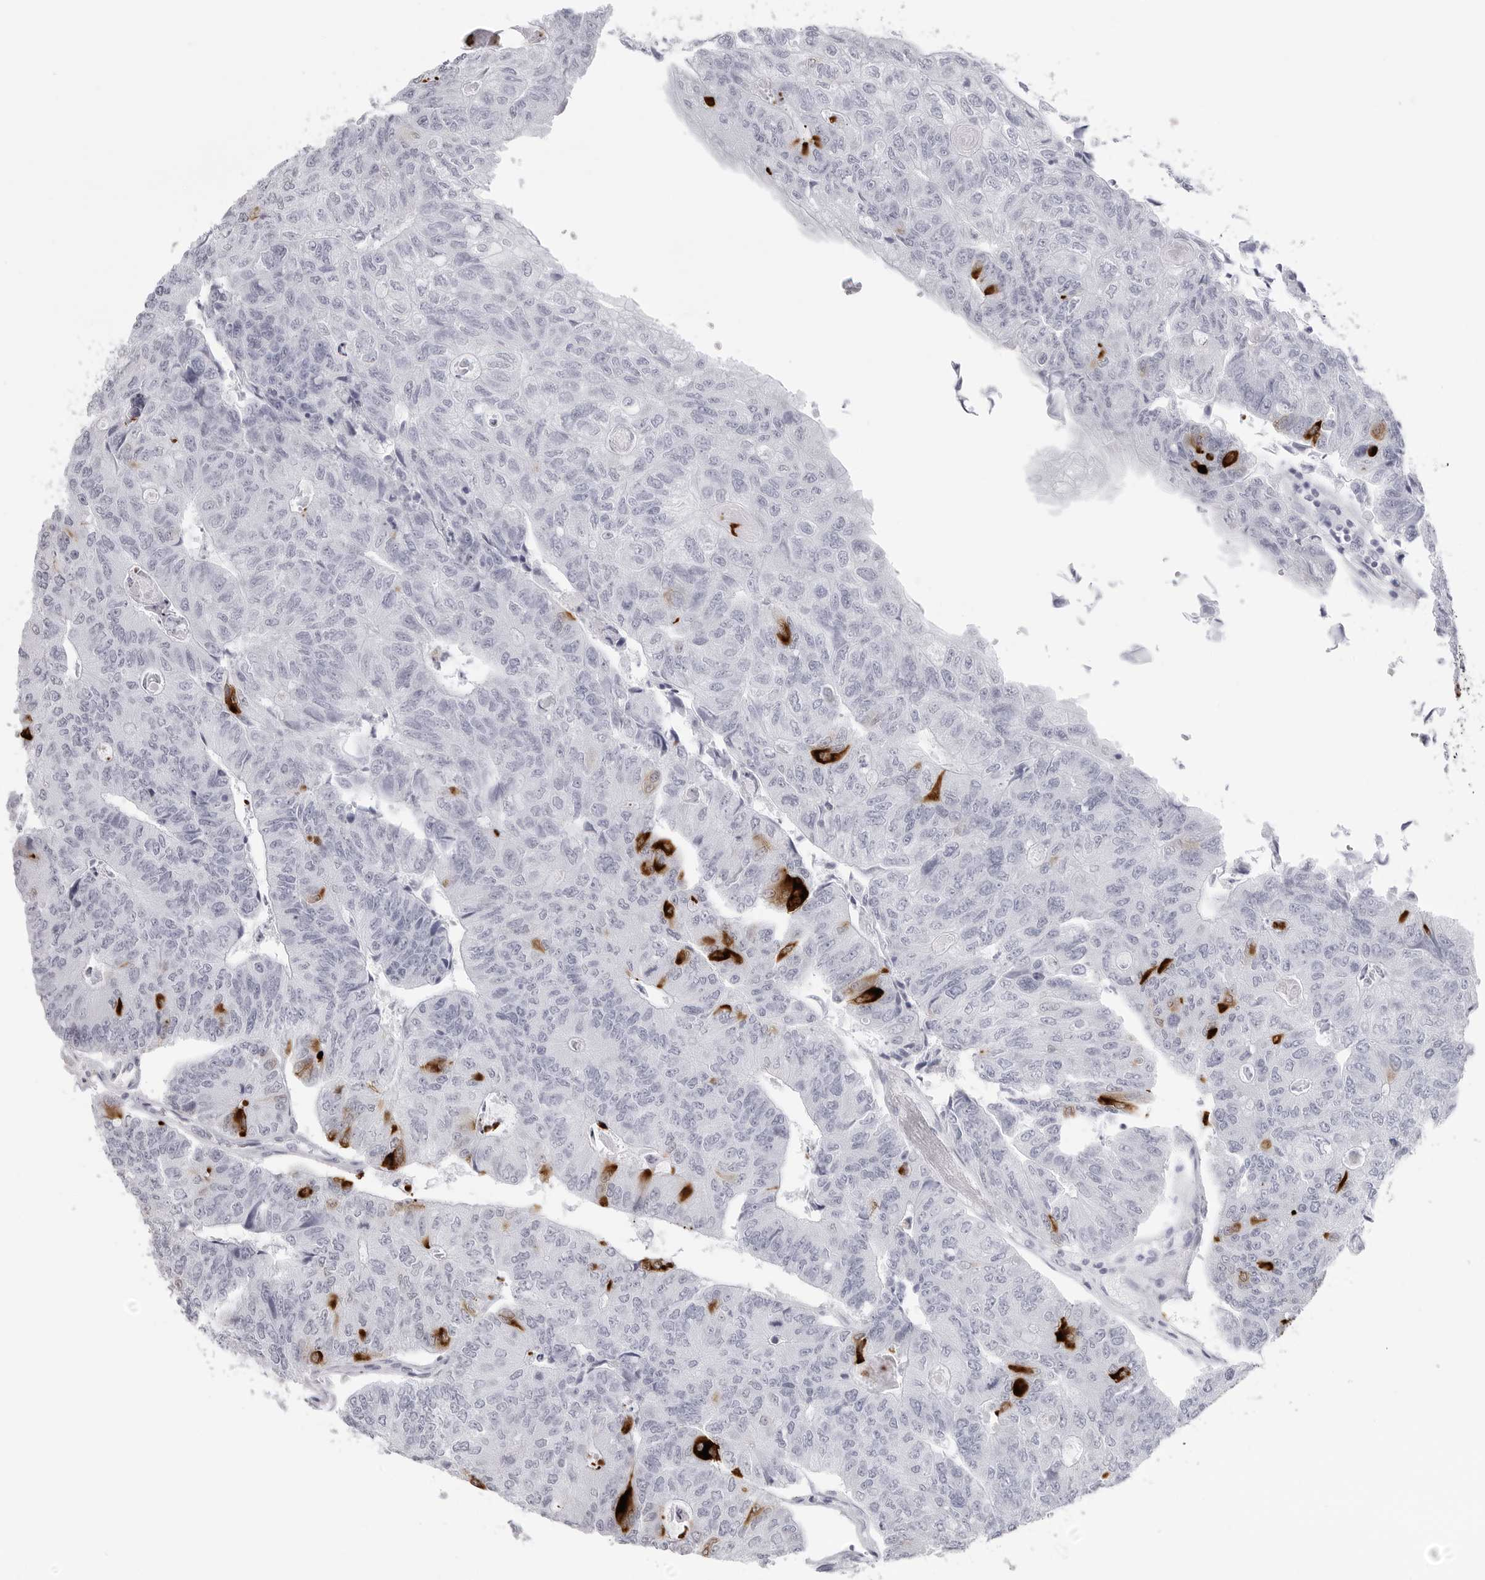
{"staining": {"intensity": "strong", "quantity": "<25%", "location": "cytoplasmic/membranous"}, "tissue": "colorectal cancer", "cell_type": "Tumor cells", "image_type": "cancer", "snomed": [{"axis": "morphology", "description": "Adenocarcinoma, NOS"}, {"axis": "topography", "description": "Colon"}], "caption": "A histopathology image showing strong cytoplasmic/membranous staining in approximately <25% of tumor cells in colorectal cancer (adenocarcinoma), as visualized by brown immunohistochemical staining.", "gene": "CST2", "patient": {"sex": "female", "age": 67}}